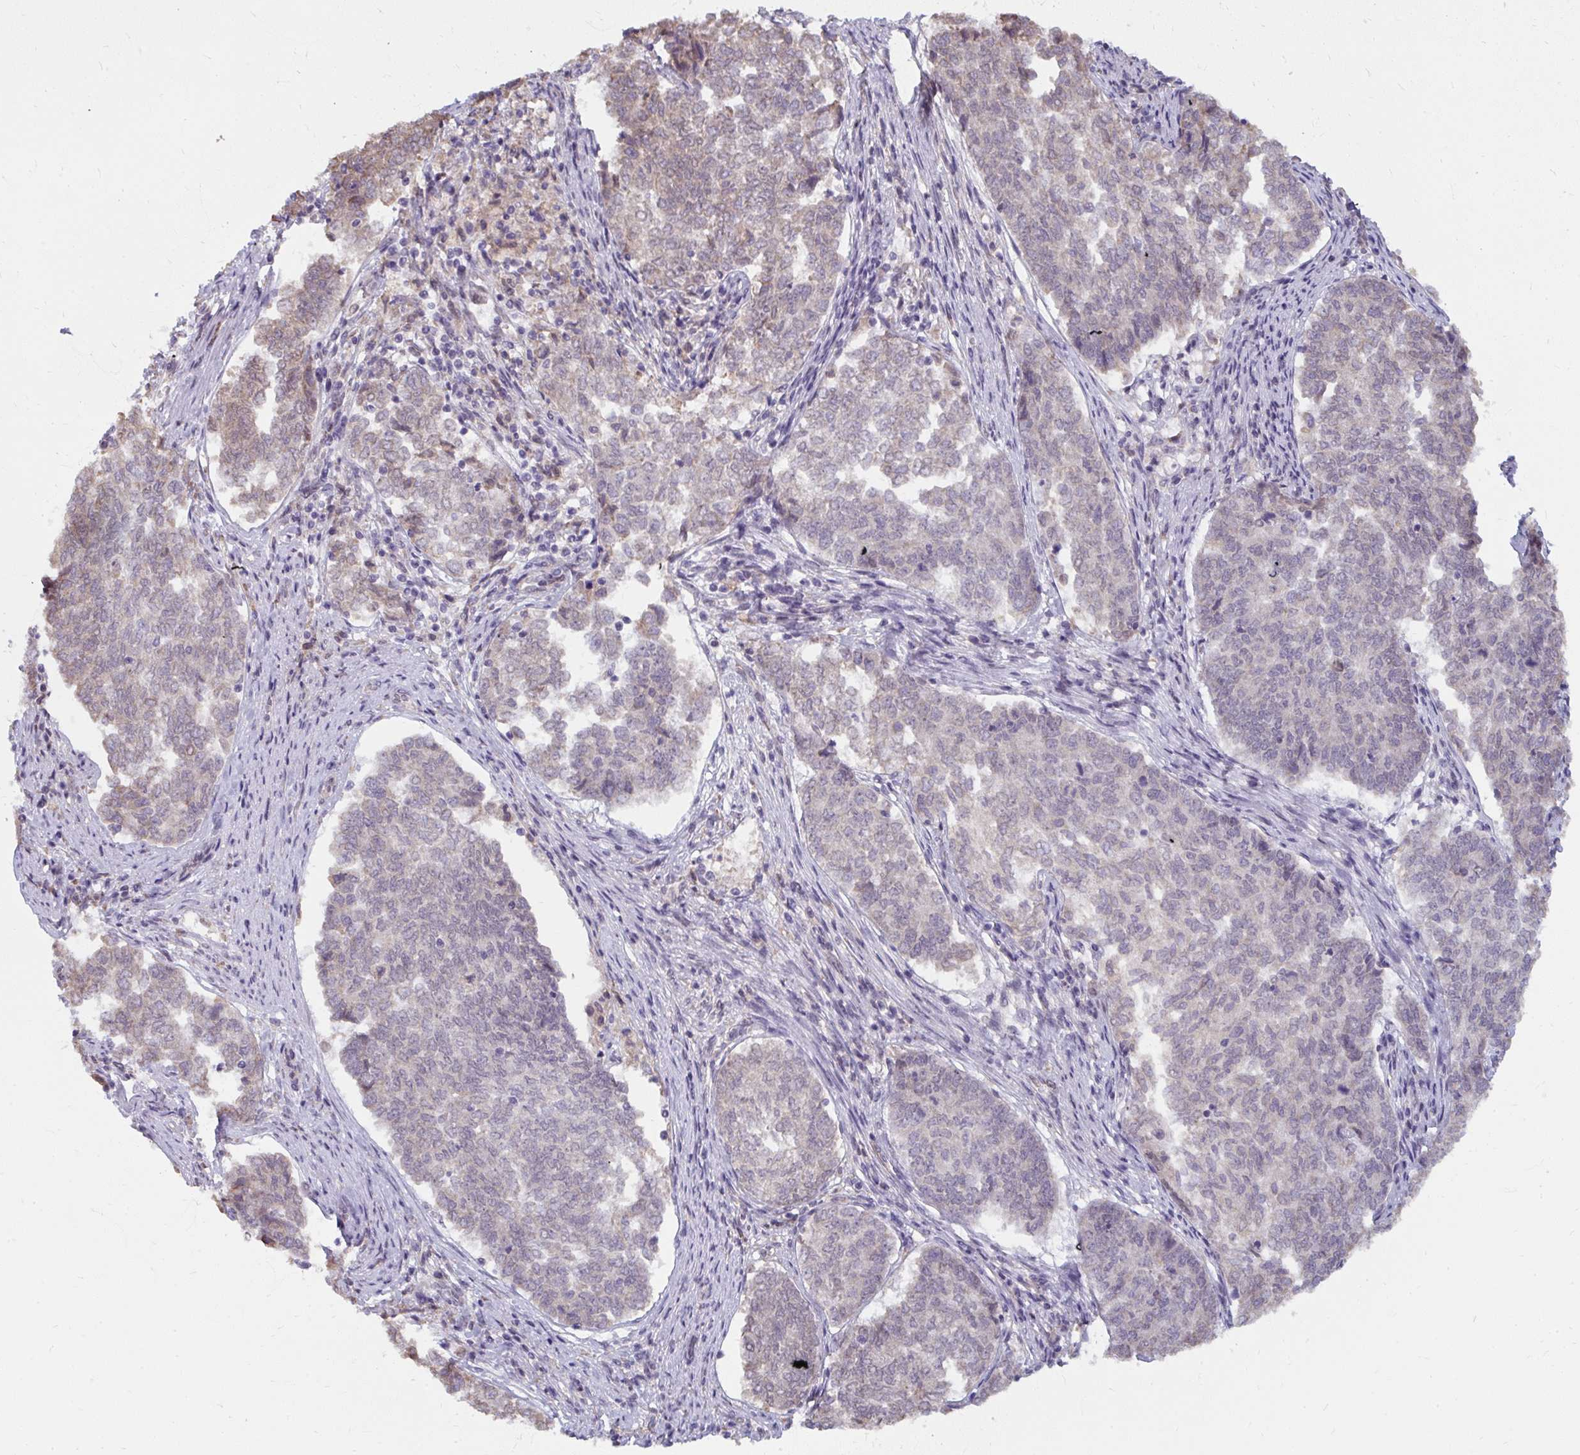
{"staining": {"intensity": "weak", "quantity": "<25%", "location": "cytoplasmic/membranous"}, "tissue": "endometrial cancer", "cell_type": "Tumor cells", "image_type": "cancer", "snomed": [{"axis": "morphology", "description": "Adenocarcinoma, NOS"}, {"axis": "topography", "description": "Endometrium"}], "caption": "An IHC image of adenocarcinoma (endometrial) is shown. There is no staining in tumor cells of adenocarcinoma (endometrial).", "gene": "NMNAT1", "patient": {"sex": "female", "age": 80}}